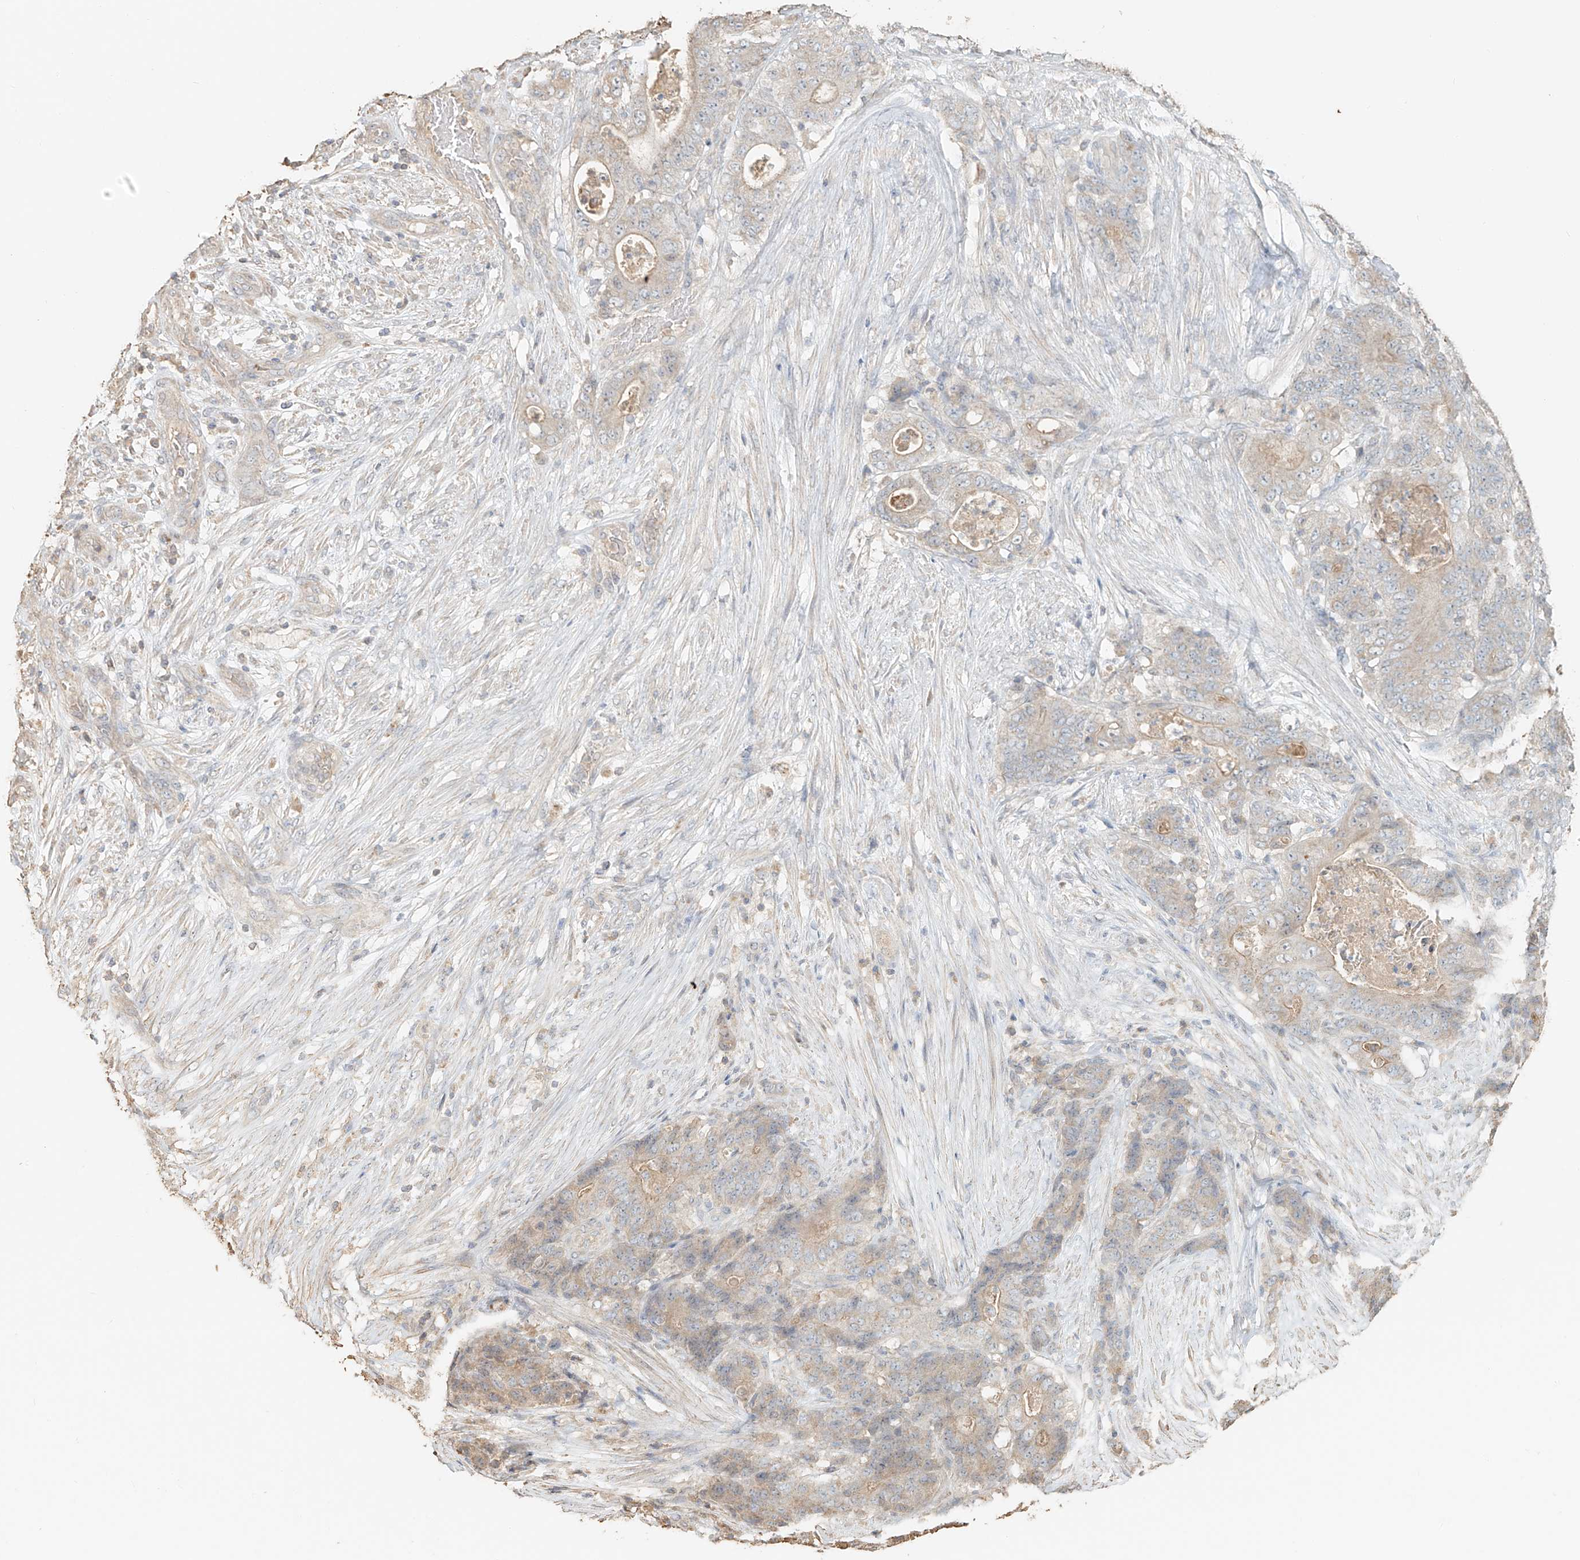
{"staining": {"intensity": "negative", "quantity": "none", "location": "none"}, "tissue": "stomach cancer", "cell_type": "Tumor cells", "image_type": "cancer", "snomed": [{"axis": "morphology", "description": "Adenocarcinoma, NOS"}, {"axis": "topography", "description": "Stomach"}], "caption": "Immunohistochemical staining of adenocarcinoma (stomach) displays no significant staining in tumor cells. Brightfield microscopy of immunohistochemistry (IHC) stained with DAB (brown) and hematoxylin (blue), captured at high magnification.", "gene": "NPHS1", "patient": {"sex": "female", "age": 73}}